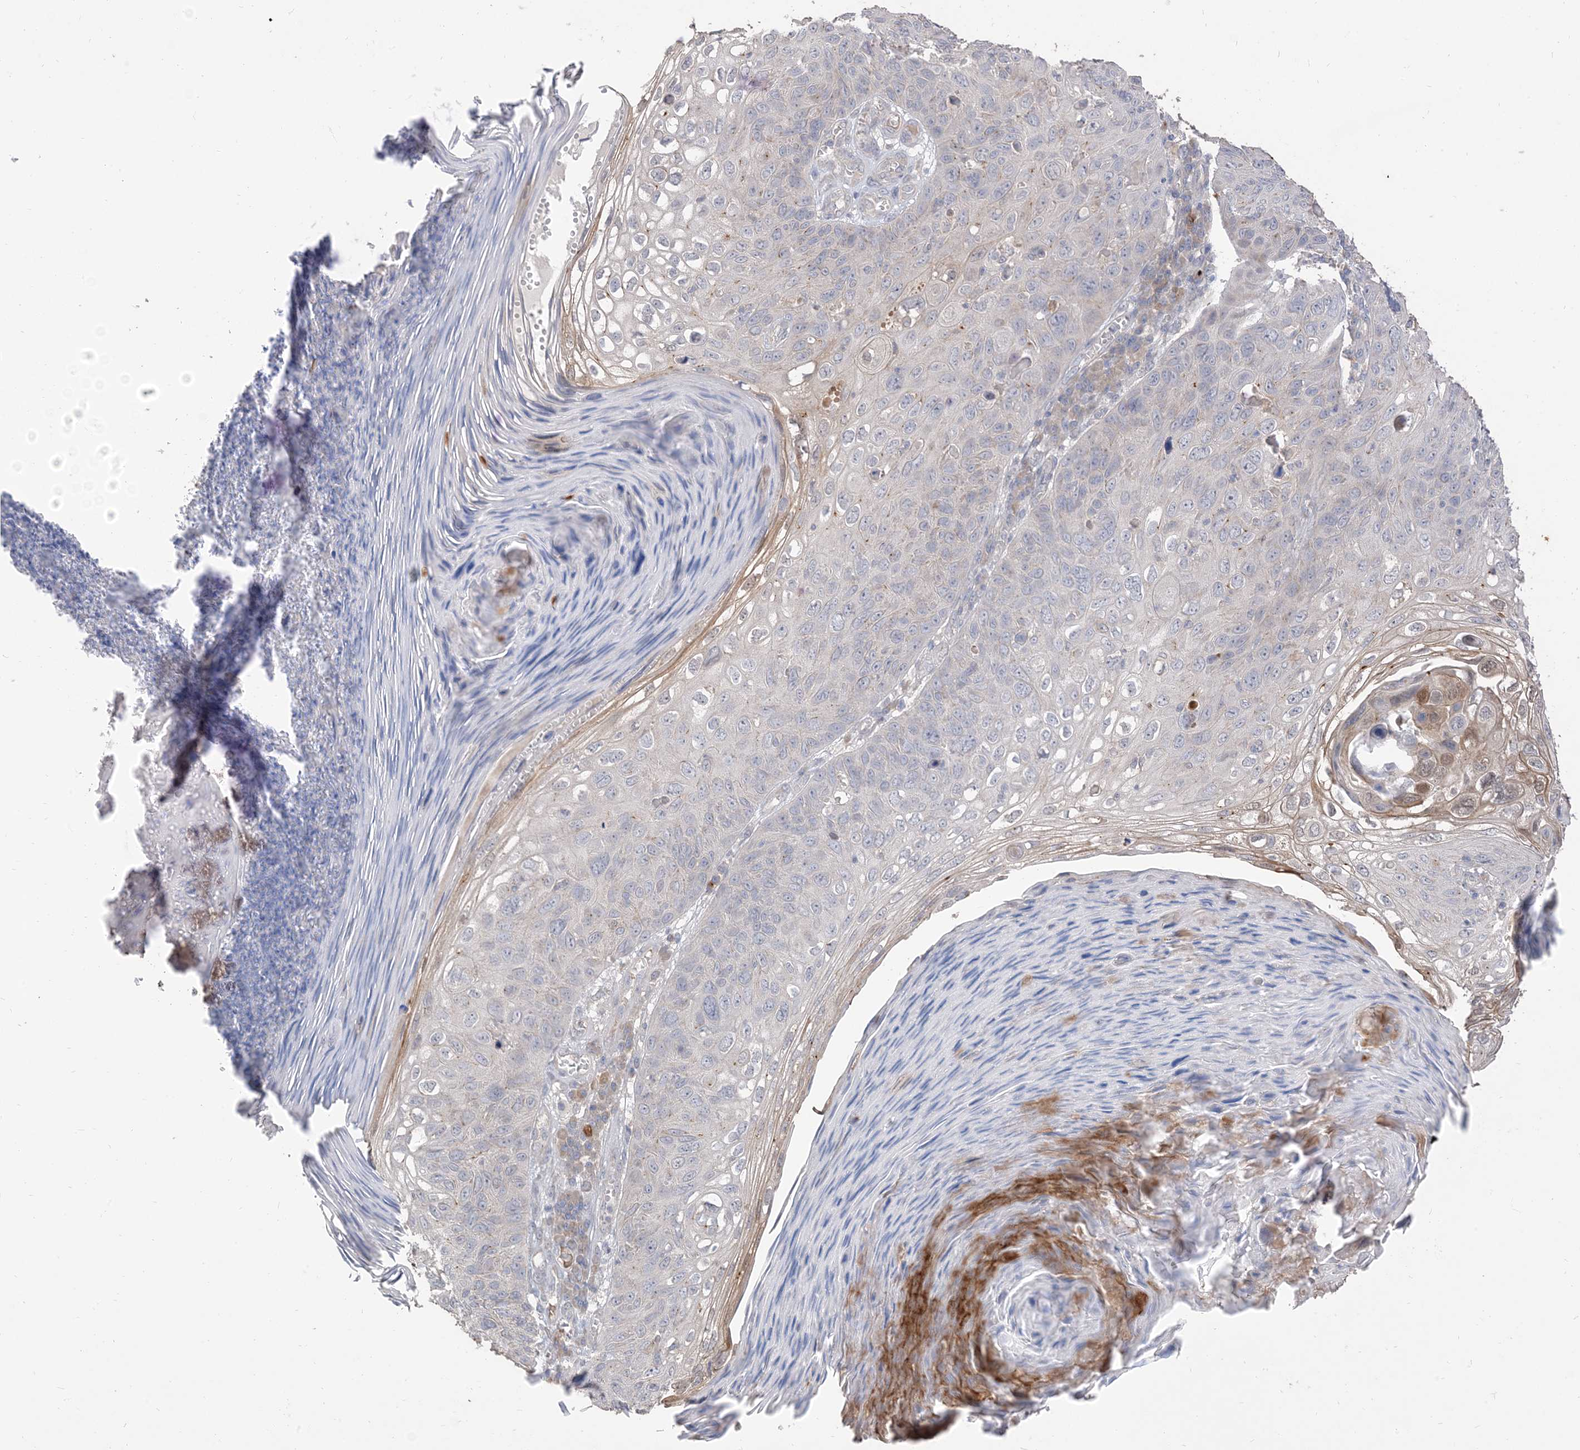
{"staining": {"intensity": "negative", "quantity": "none", "location": "none"}, "tissue": "skin cancer", "cell_type": "Tumor cells", "image_type": "cancer", "snomed": [{"axis": "morphology", "description": "Squamous cell carcinoma, NOS"}, {"axis": "topography", "description": "Skin"}], "caption": "Skin cancer was stained to show a protein in brown. There is no significant expression in tumor cells.", "gene": "RNF175", "patient": {"sex": "female", "age": 90}}